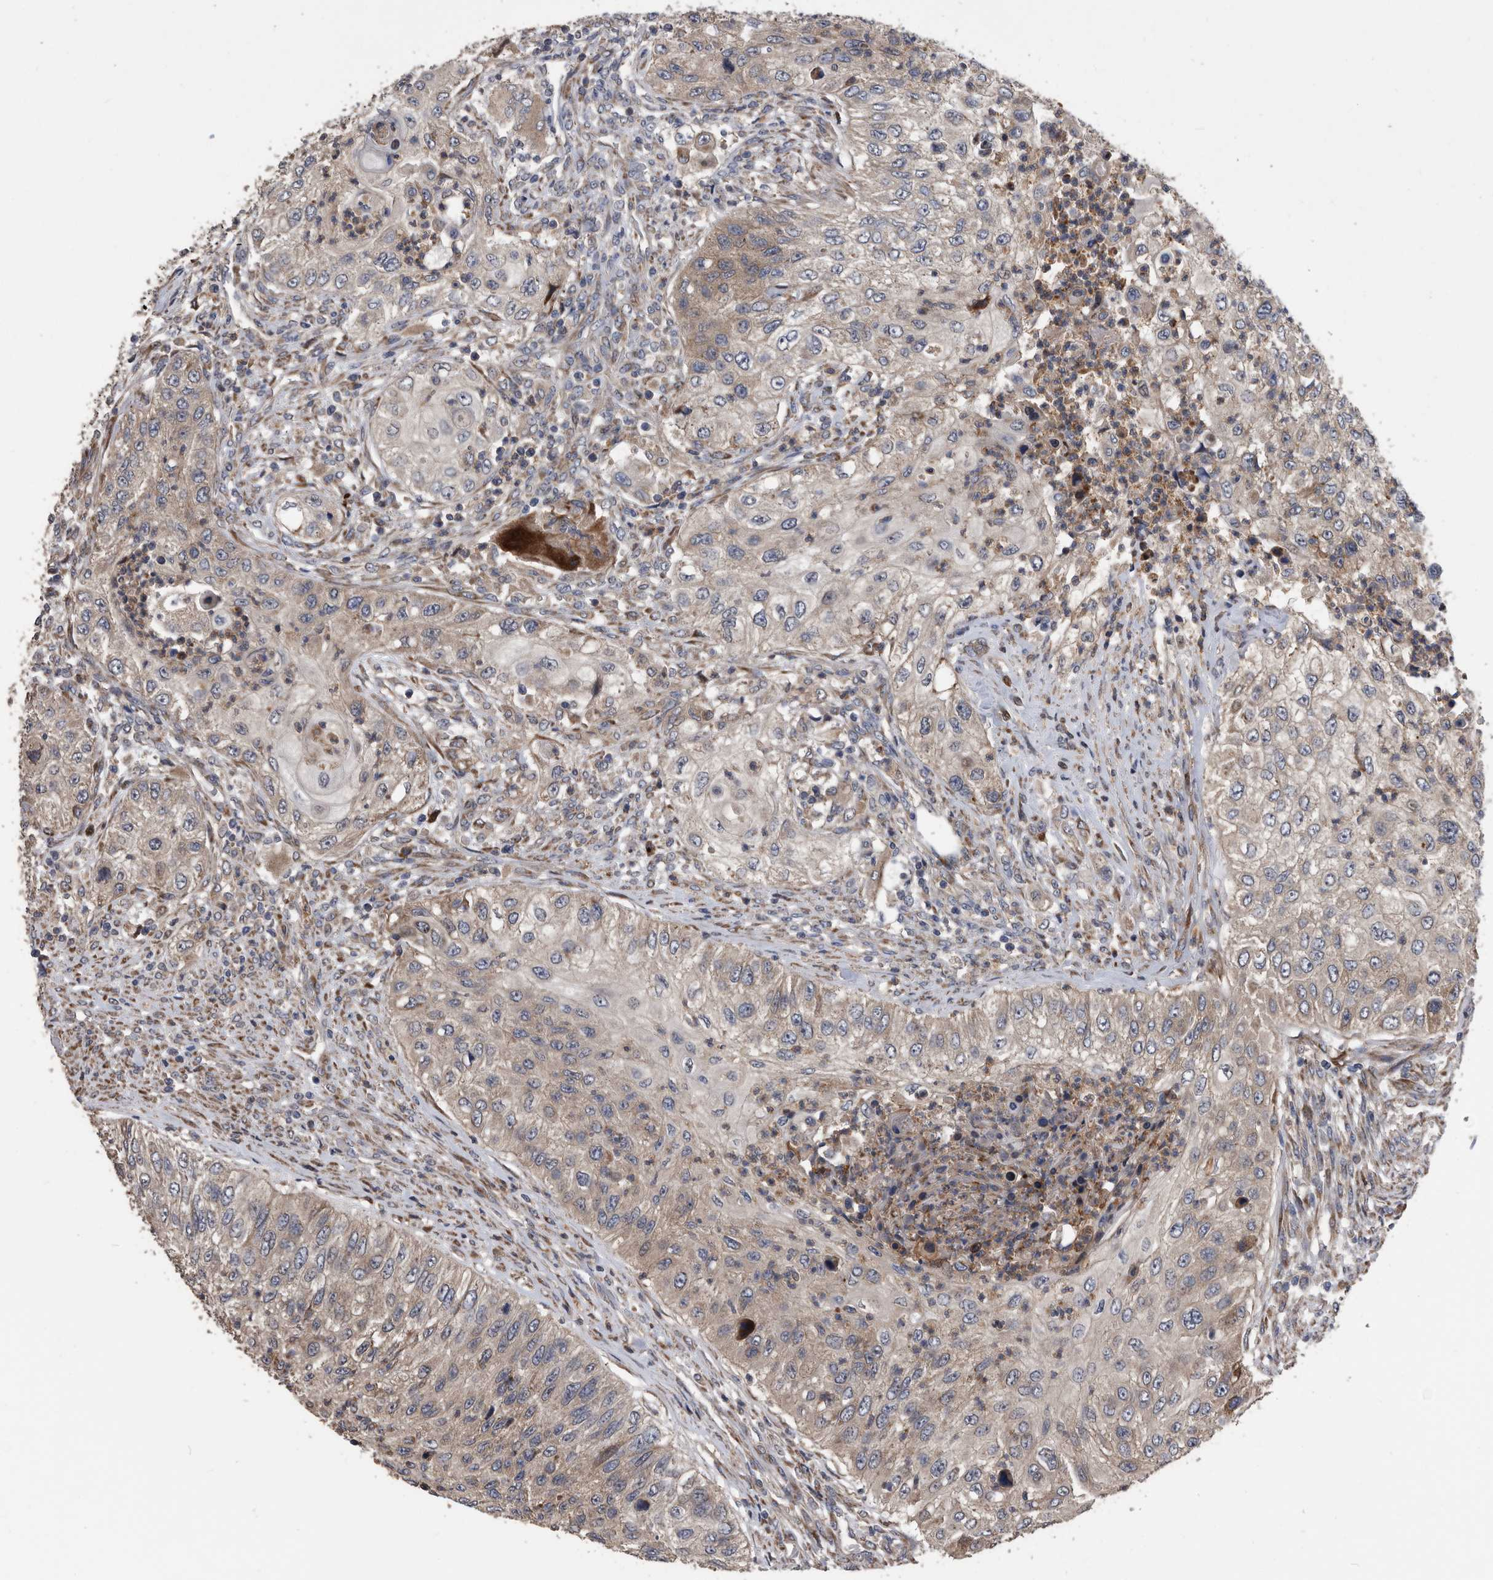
{"staining": {"intensity": "weak", "quantity": "25%-75%", "location": "cytoplasmic/membranous"}, "tissue": "urothelial cancer", "cell_type": "Tumor cells", "image_type": "cancer", "snomed": [{"axis": "morphology", "description": "Urothelial carcinoma, High grade"}, {"axis": "topography", "description": "Urinary bladder"}], "caption": "This is an image of immunohistochemistry staining of high-grade urothelial carcinoma, which shows weak staining in the cytoplasmic/membranous of tumor cells.", "gene": "SERINC2", "patient": {"sex": "female", "age": 60}}